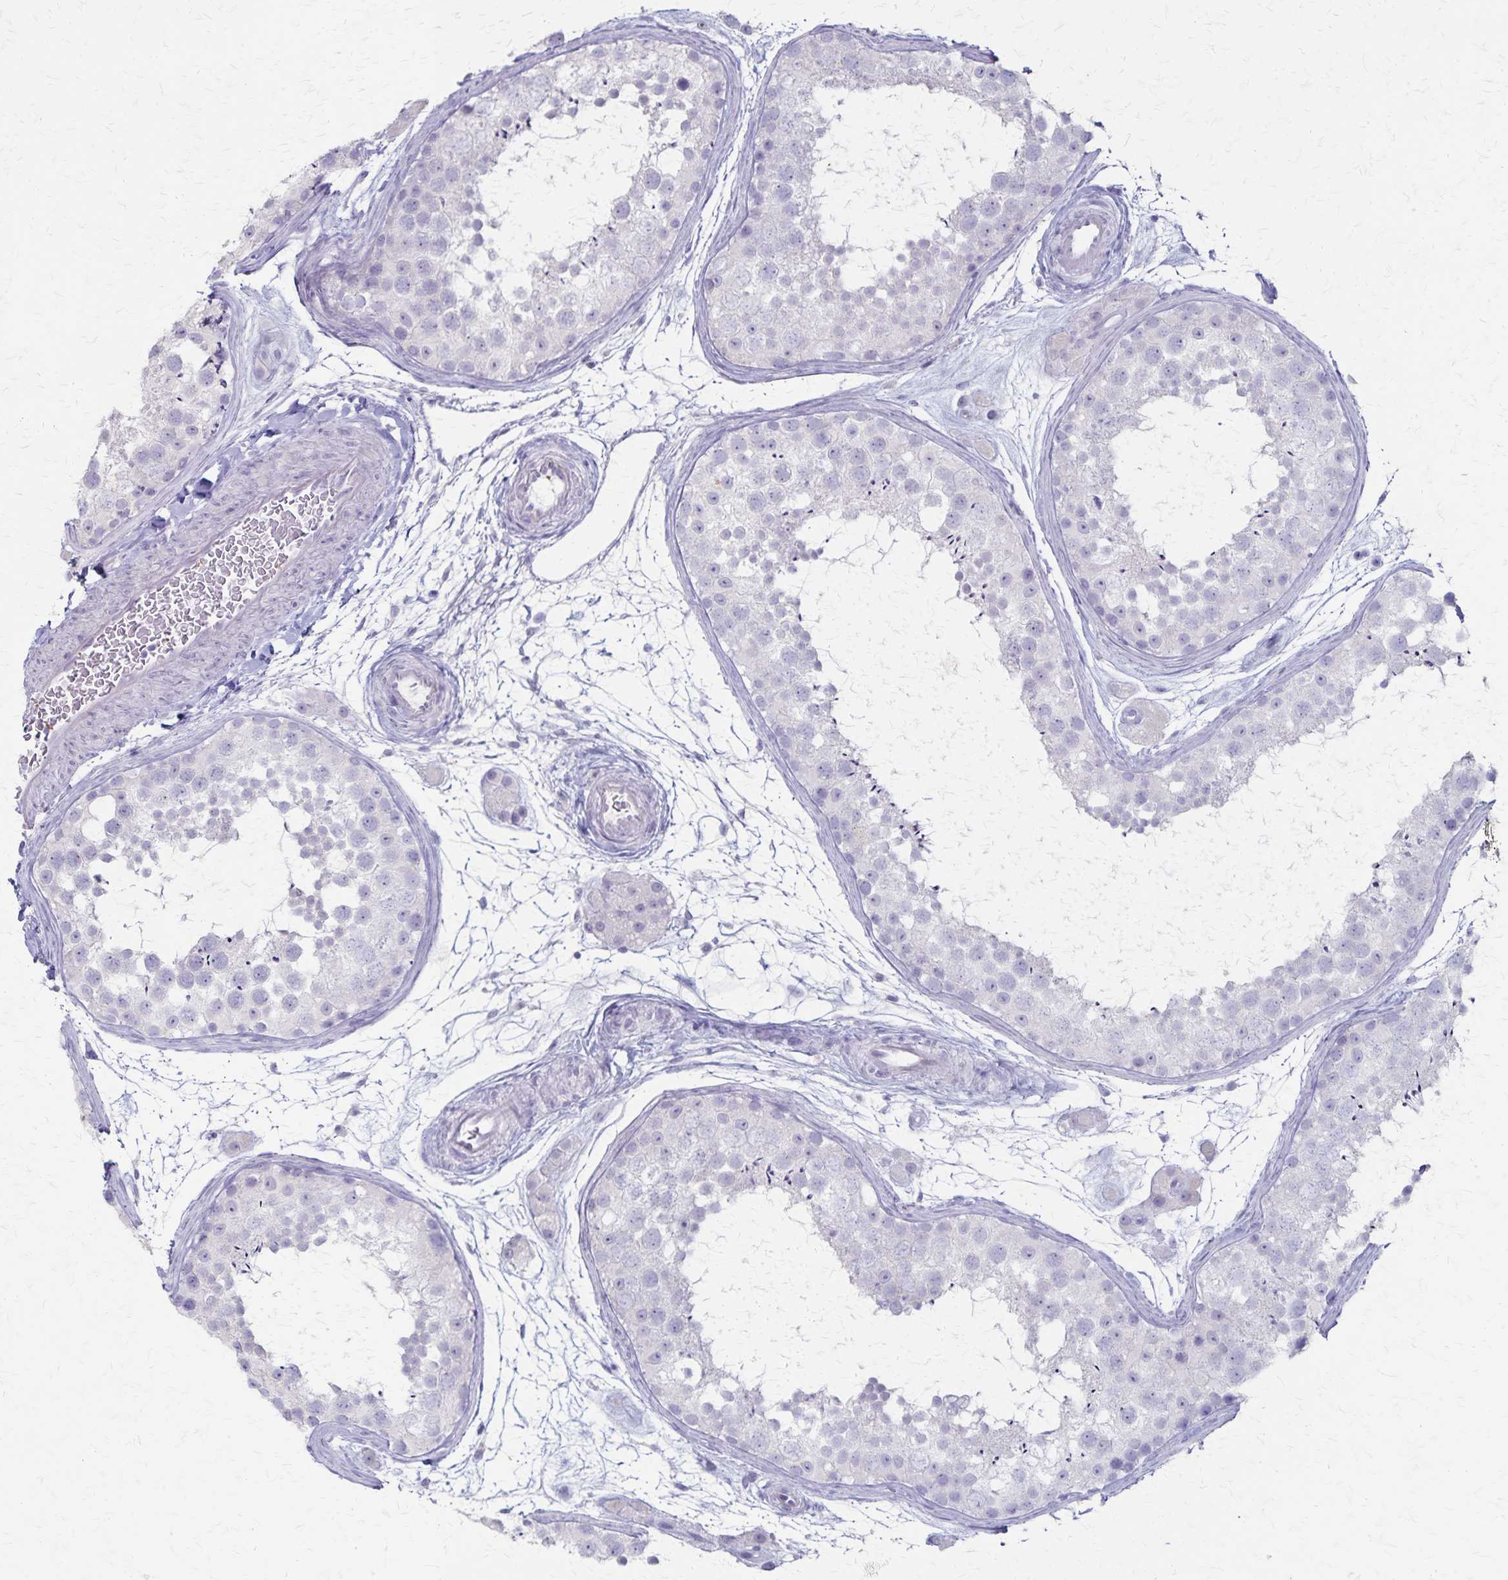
{"staining": {"intensity": "negative", "quantity": "none", "location": "none"}, "tissue": "testis", "cell_type": "Cells in seminiferous ducts", "image_type": "normal", "snomed": [{"axis": "morphology", "description": "Normal tissue, NOS"}, {"axis": "topography", "description": "Testis"}], "caption": "Micrograph shows no protein expression in cells in seminiferous ducts of unremarkable testis. (Brightfield microscopy of DAB (3,3'-diaminobenzidine) immunohistochemistry at high magnification).", "gene": "RASL10B", "patient": {"sex": "male", "age": 41}}